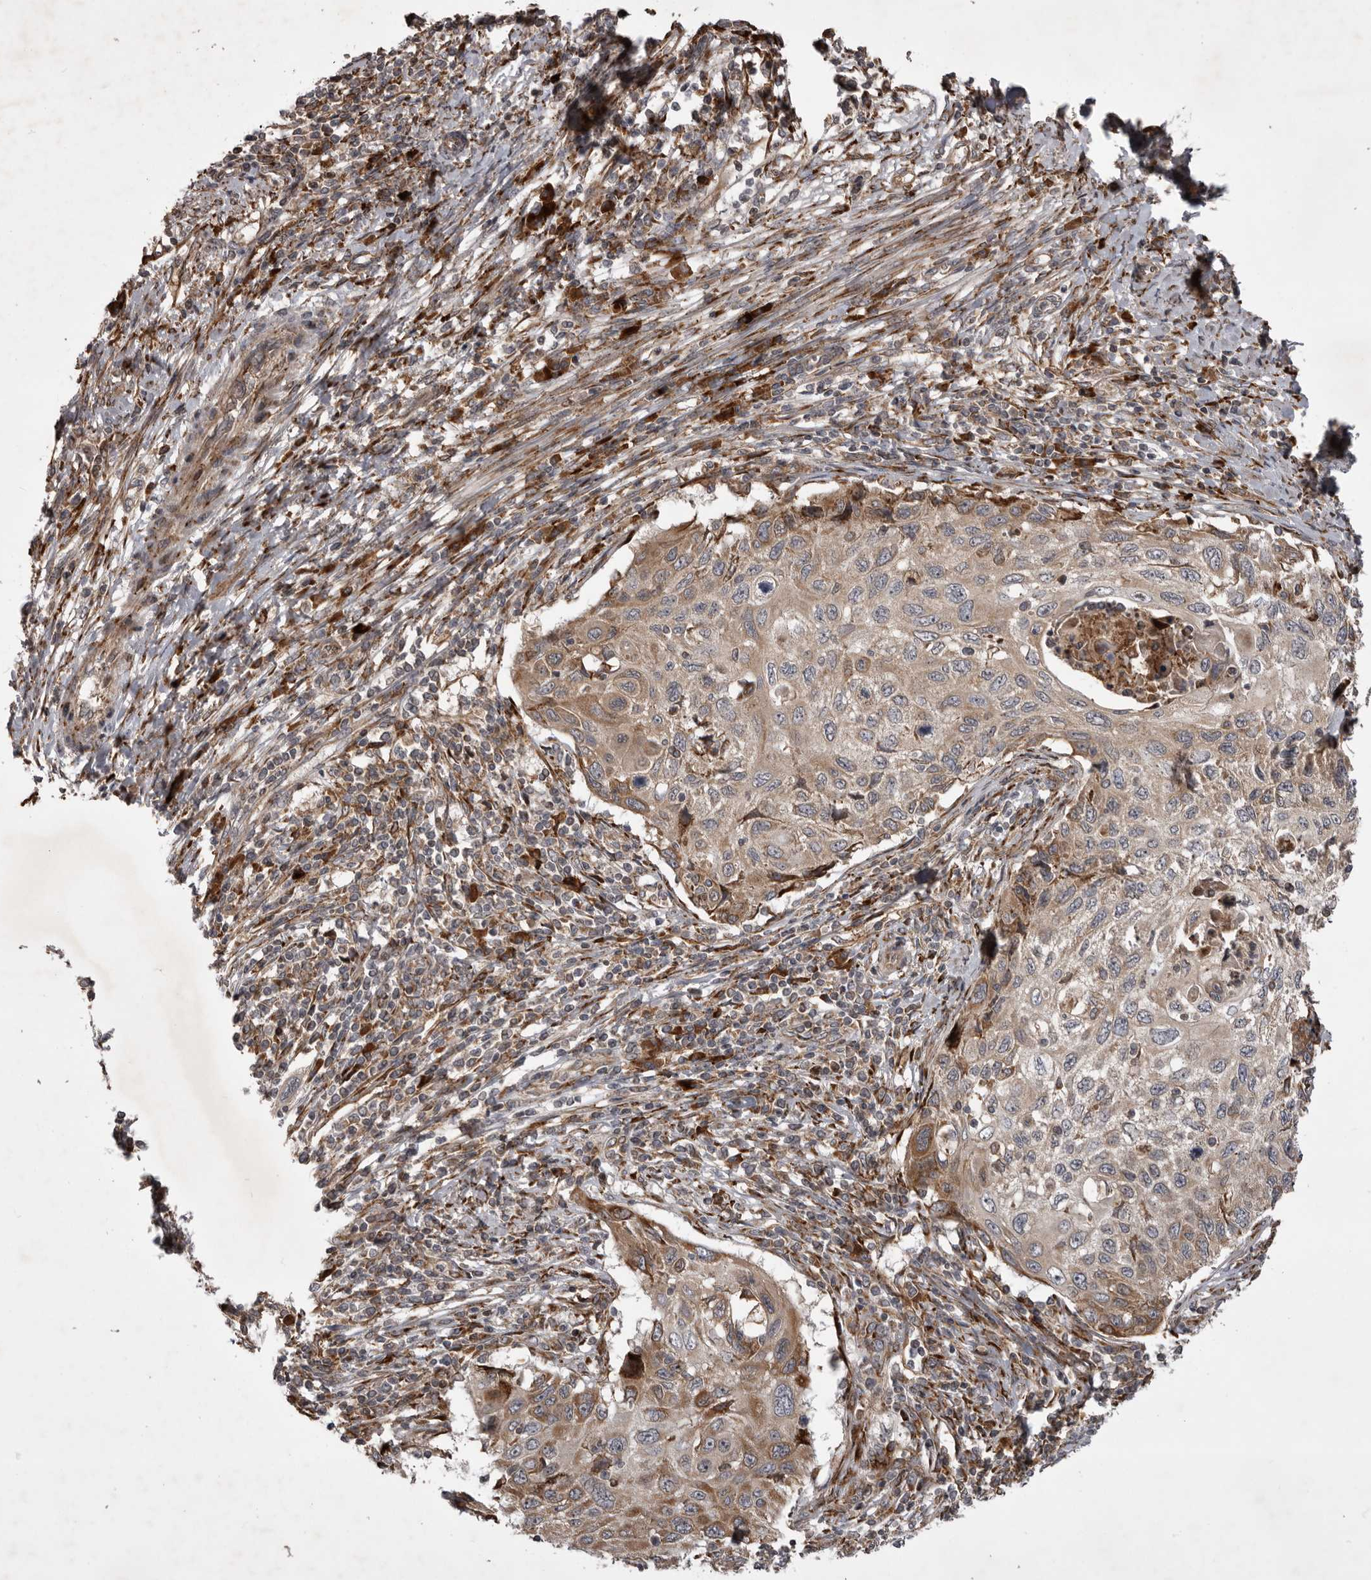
{"staining": {"intensity": "weak", "quantity": "25%-75%", "location": "cytoplasmic/membranous"}, "tissue": "cervical cancer", "cell_type": "Tumor cells", "image_type": "cancer", "snomed": [{"axis": "morphology", "description": "Squamous cell carcinoma, NOS"}, {"axis": "topography", "description": "Cervix"}], "caption": "Immunohistochemical staining of cervical cancer (squamous cell carcinoma) displays low levels of weak cytoplasmic/membranous protein expression in about 25%-75% of tumor cells. Immunohistochemistry (ihc) stains the protein in brown and the nuclei are stained blue.", "gene": "RAB3GAP2", "patient": {"sex": "female", "age": 70}}